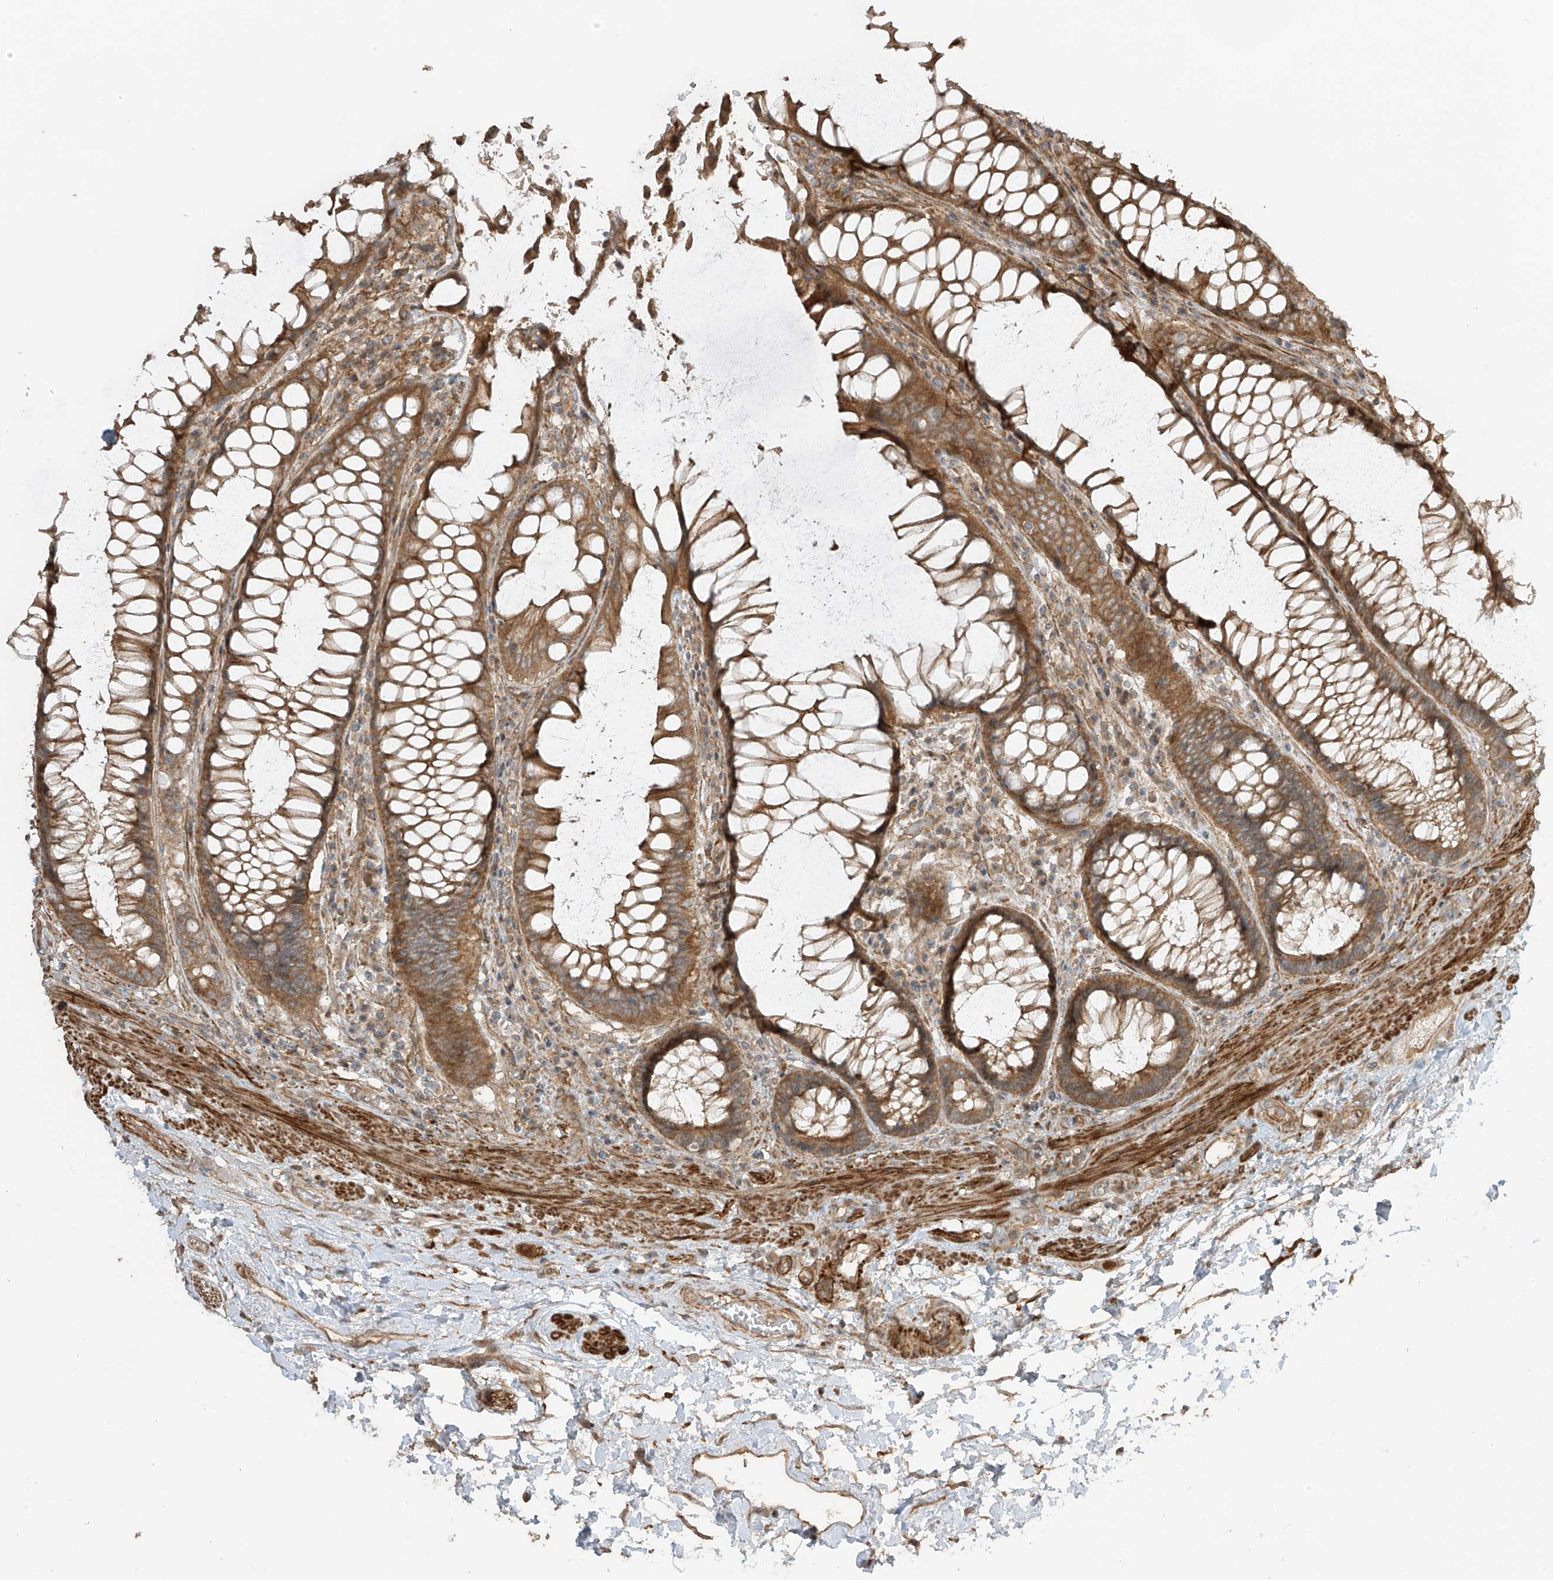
{"staining": {"intensity": "moderate", "quantity": ">75%", "location": "cytoplasmic/membranous"}, "tissue": "rectum", "cell_type": "Glandular cells", "image_type": "normal", "snomed": [{"axis": "morphology", "description": "Normal tissue, NOS"}, {"axis": "topography", "description": "Rectum"}], "caption": "Rectum stained with DAB IHC reveals medium levels of moderate cytoplasmic/membranous staining in approximately >75% of glandular cells.", "gene": "ENTR1", "patient": {"sex": "male", "age": 64}}